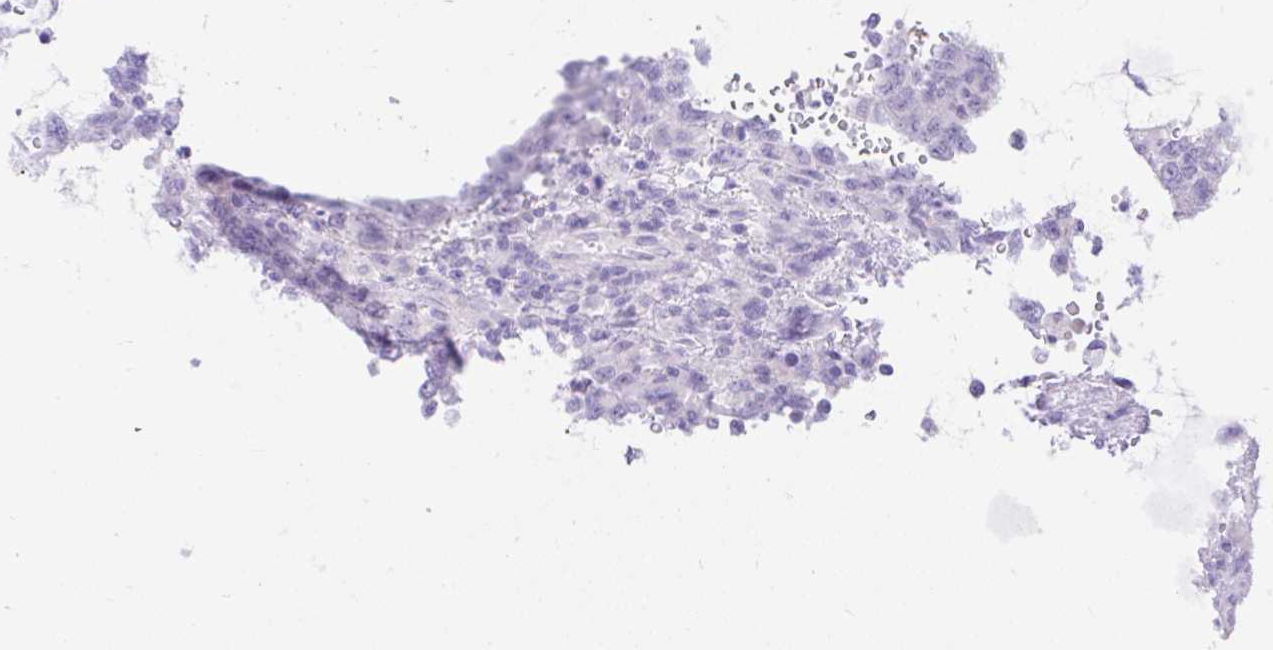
{"staining": {"intensity": "negative", "quantity": "none", "location": "none"}, "tissue": "testis cancer", "cell_type": "Tumor cells", "image_type": "cancer", "snomed": [{"axis": "morphology", "description": "Carcinoma, Embryonal, NOS"}, {"axis": "topography", "description": "Testis"}], "caption": "Tumor cells are negative for brown protein staining in testis cancer (embryonal carcinoma).", "gene": "ANO4", "patient": {"sex": "male", "age": 34}}